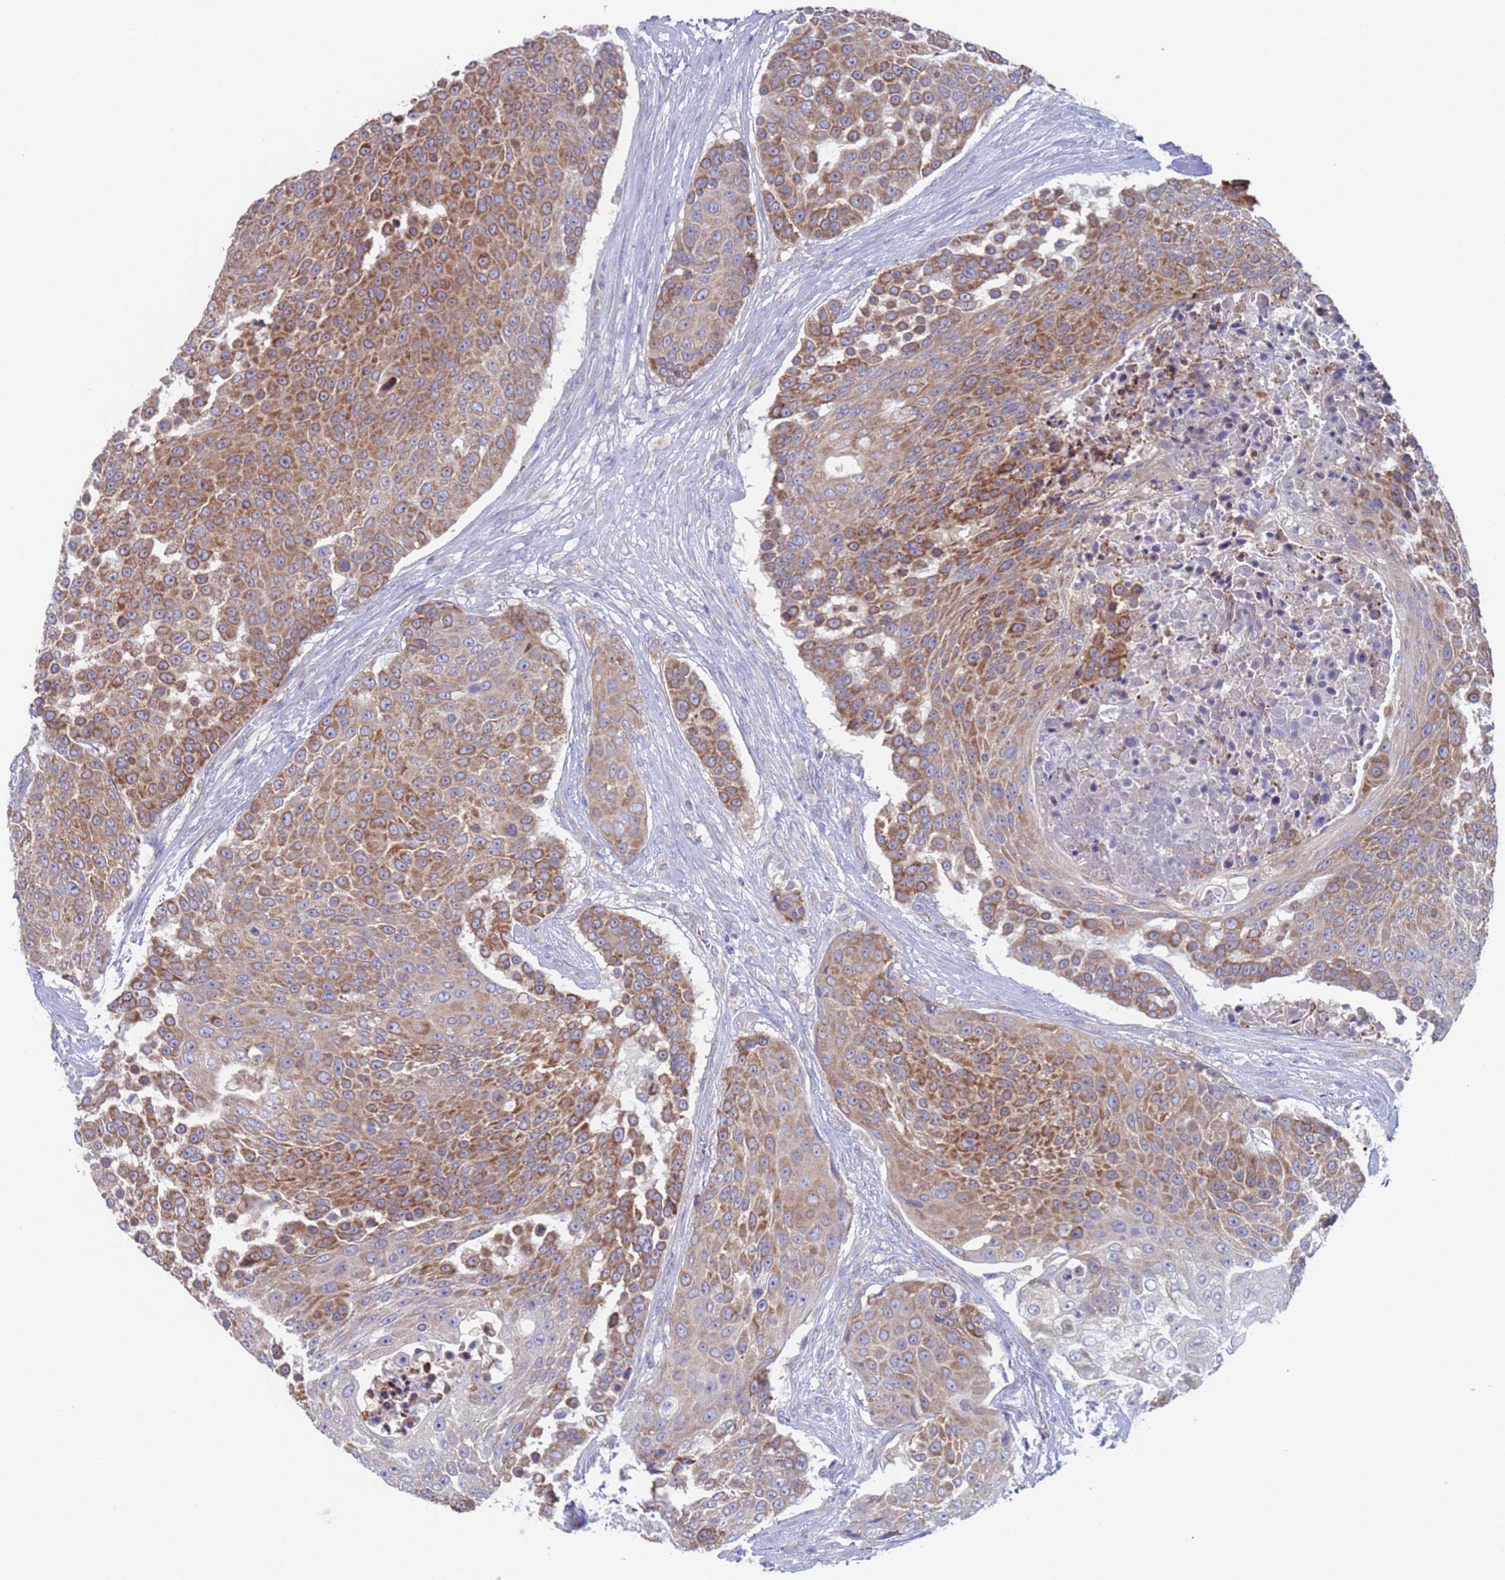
{"staining": {"intensity": "moderate", "quantity": ">75%", "location": "cytoplasmic/membranous"}, "tissue": "urothelial cancer", "cell_type": "Tumor cells", "image_type": "cancer", "snomed": [{"axis": "morphology", "description": "Urothelial carcinoma, High grade"}, {"axis": "topography", "description": "Urinary bladder"}], "caption": "DAB immunohistochemical staining of human urothelial cancer demonstrates moderate cytoplasmic/membranous protein expression in approximately >75% of tumor cells. The protein of interest is stained brown, and the nuclei are stained in blue (DAB (3,3'-diaminobenzidine) IHC with brightfield microscopy, high magnification).", "gene": "PET117", "patient": {"sex": "female", "age": 63}}